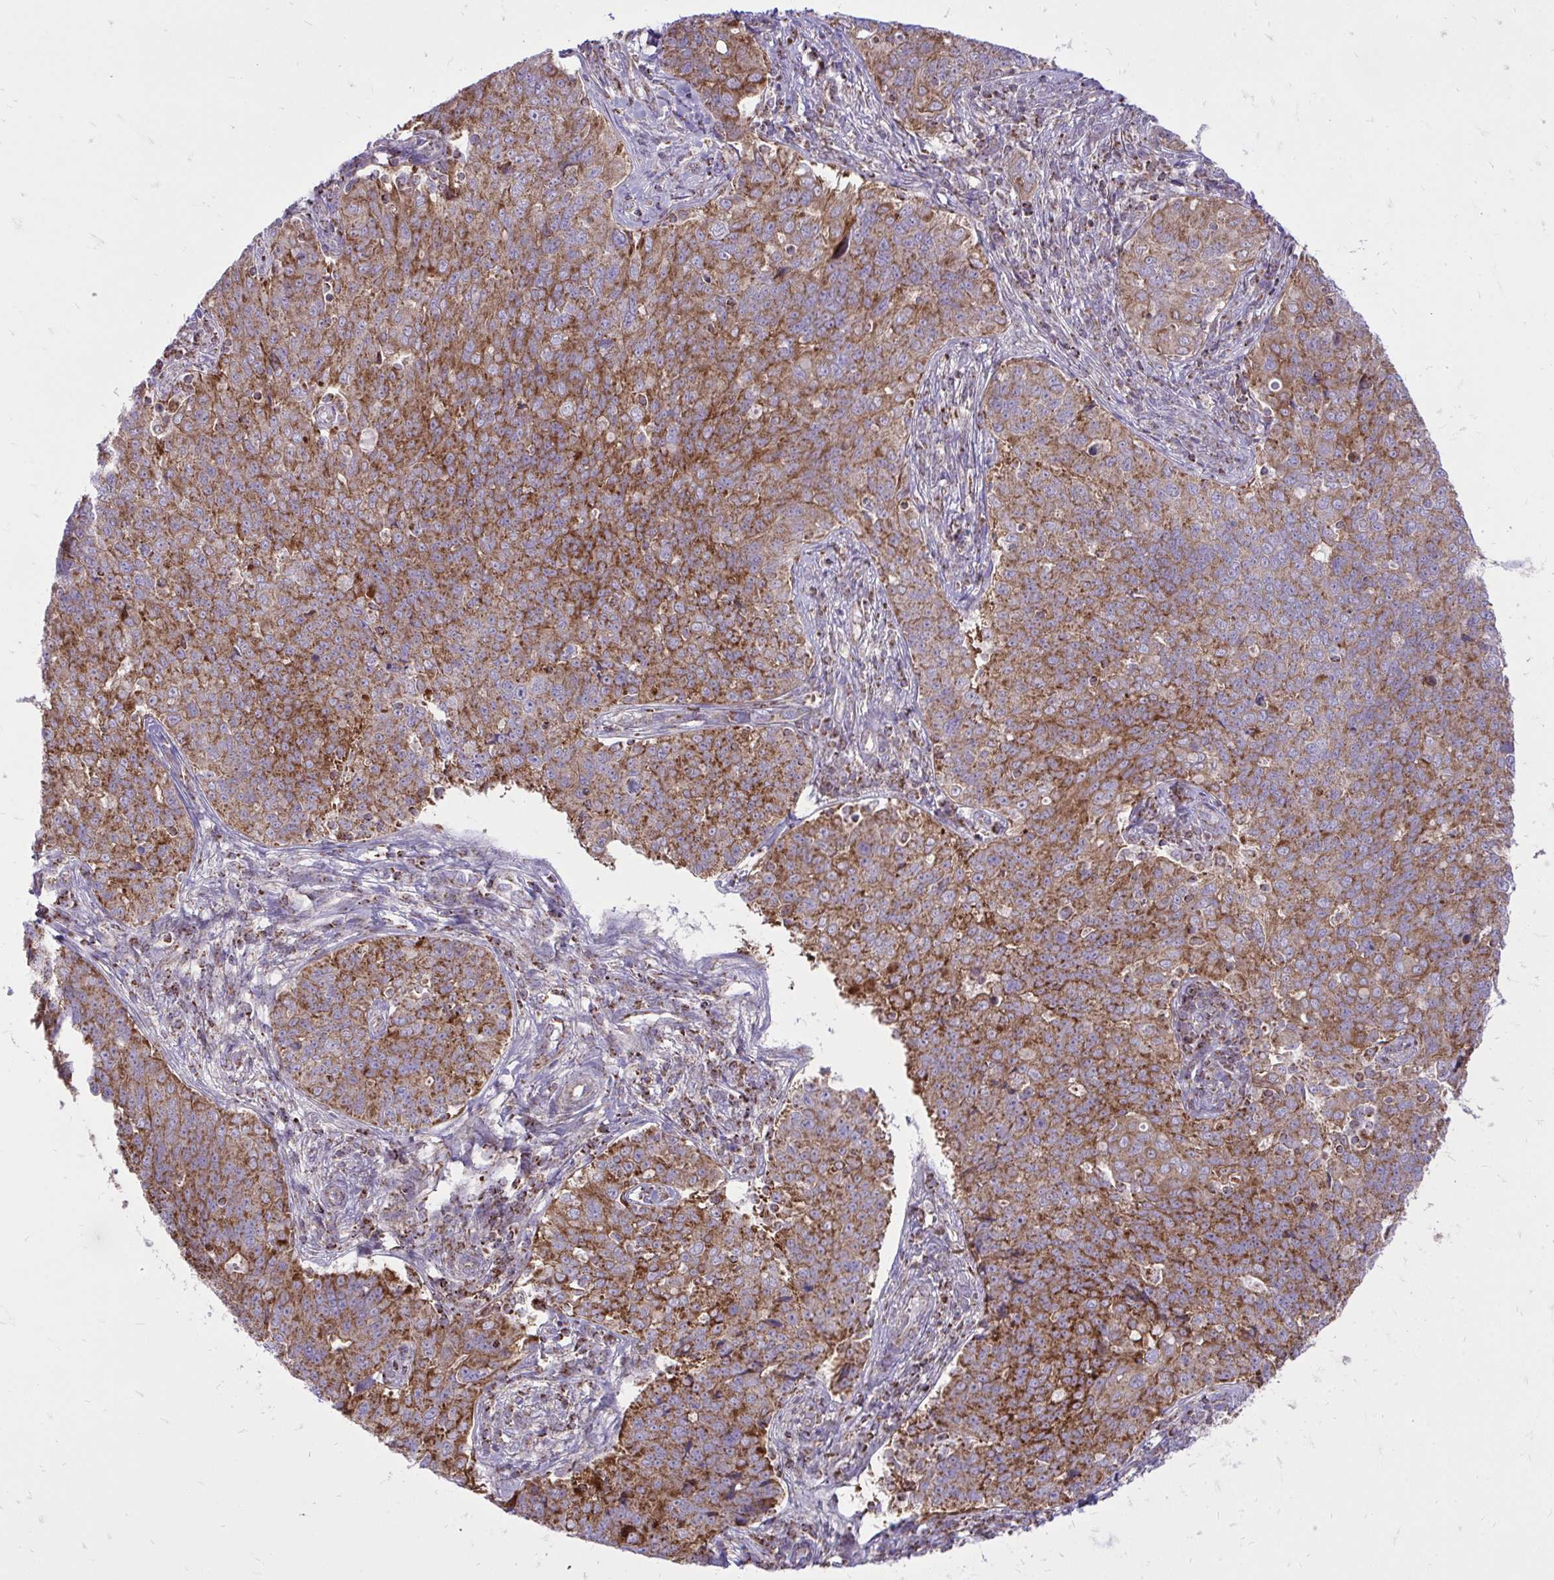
{"staining": {"intensity": "moderate", "quantity": ">75%", "location": "cytoplasmic/membranous"}, "tissue": "endometrial cancer", "cell_type": "Tumor cells", "image_type": "cancer", "snomed": [{"axis": "morphology", "description": "Adenocarcinoma, NOS"}, {"axis": "topography", "description": "Endometrium"}], "caption": "Immunohistochemical staining of human endometrial adenocarcinoma reveals medium levels of moderate cytoplasmic/membranous staining in about >75% of tumor cells.", "gene": "SPTBN2", "patient": {"sex": "female", "age": 43}}